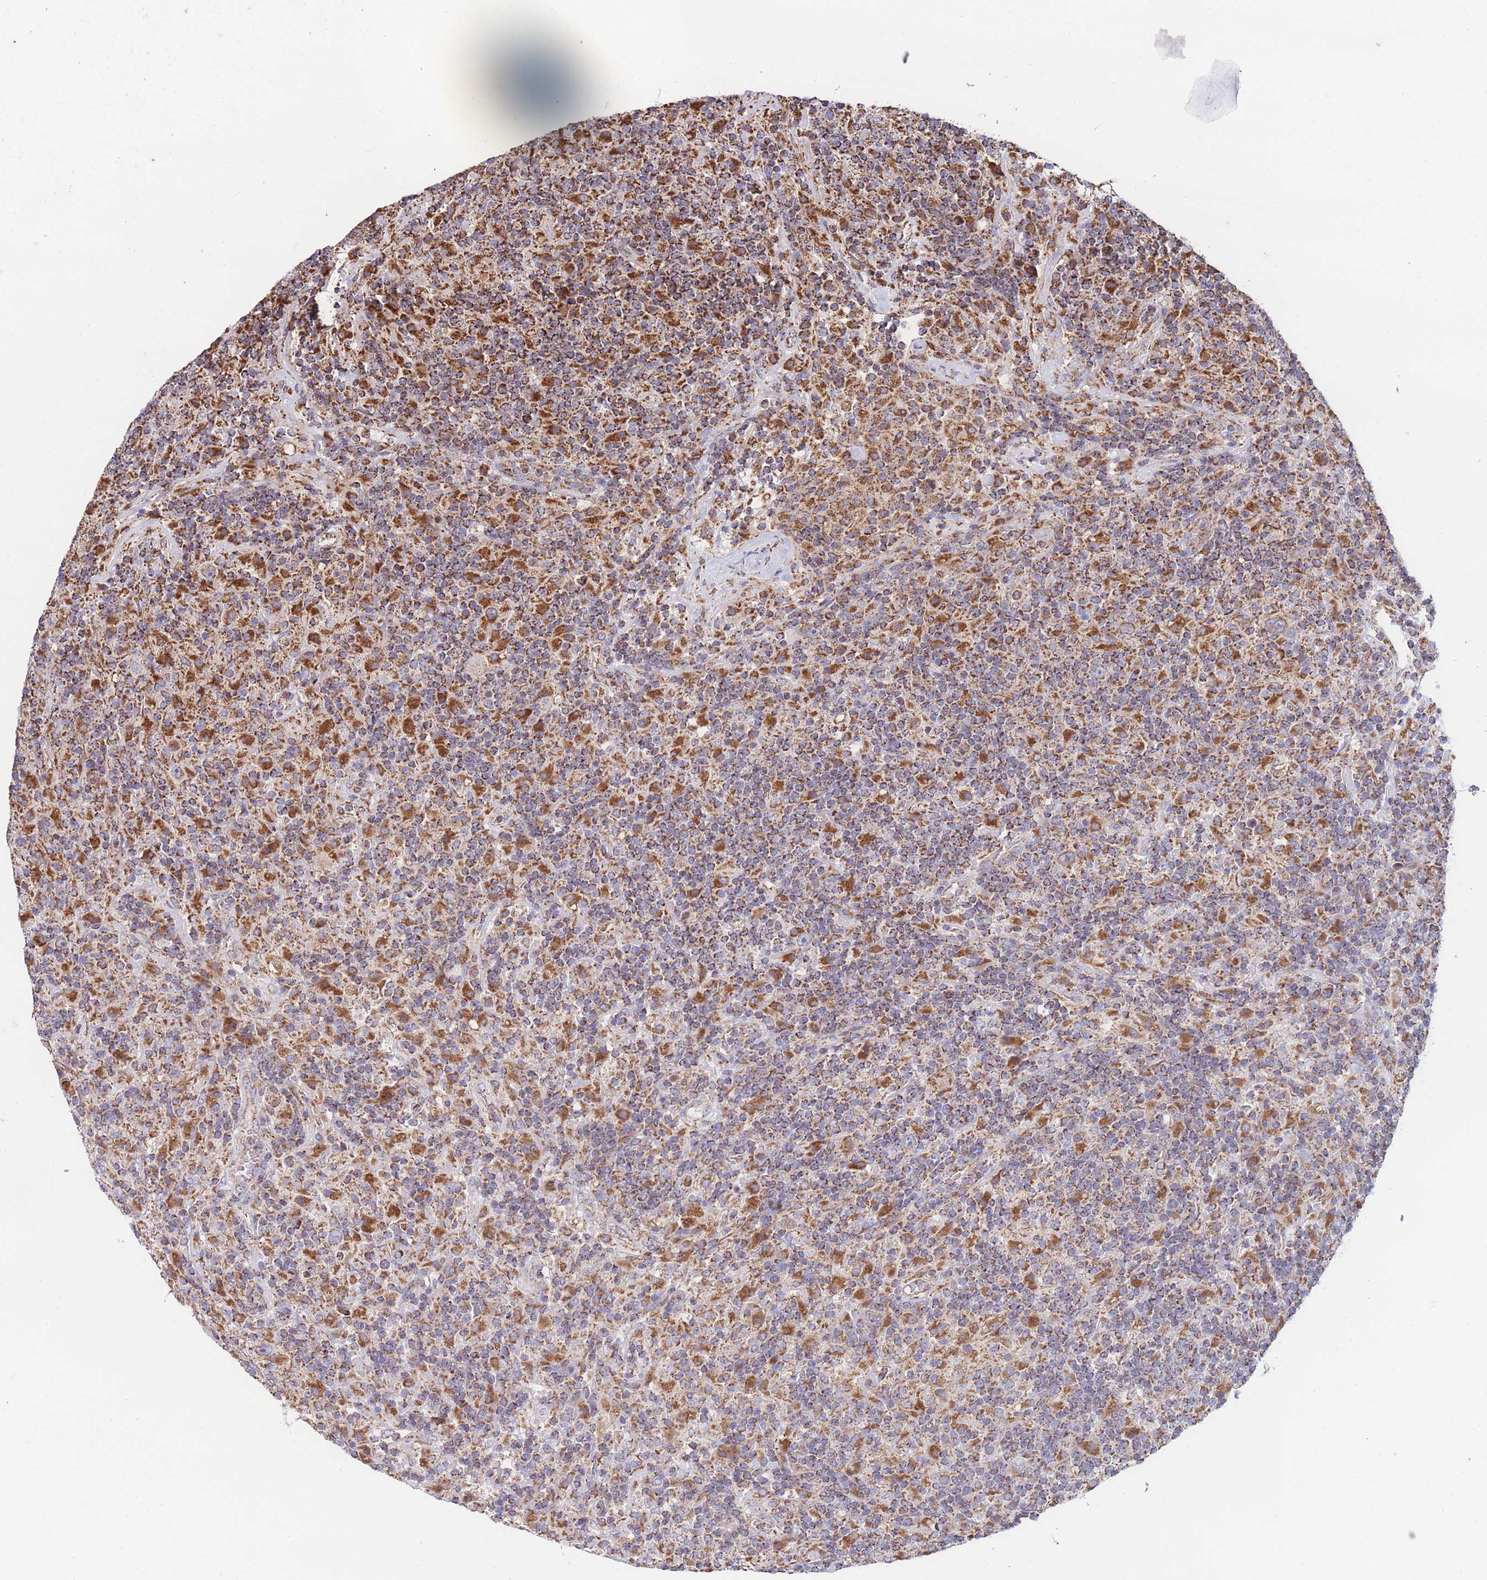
{"staining": {"intensity": "moderate", "quantity": ">75%", "location": "cytoplasmic/membranous"}, "tissue": "lymphoma", "cell_type": "Tumor cells", "image_type": "cancer", "snomed": [{"axis": "morphology", "description": "Hodgkin's disease, NOS"}, {"axis": "topography", "description": "Lymph node"}], "caption": "A micrograph of human Hodgkin's disease stained for a protein demonstrates moderate cytoplasmic/membranous brown staining in tumor cells. (DAB (3,3'-diaminobenzidine) = brown stain, brightfield microscopy at high magnification).", "gene": "FKBP8", "patient": {"sex": "male", "age": 70}}